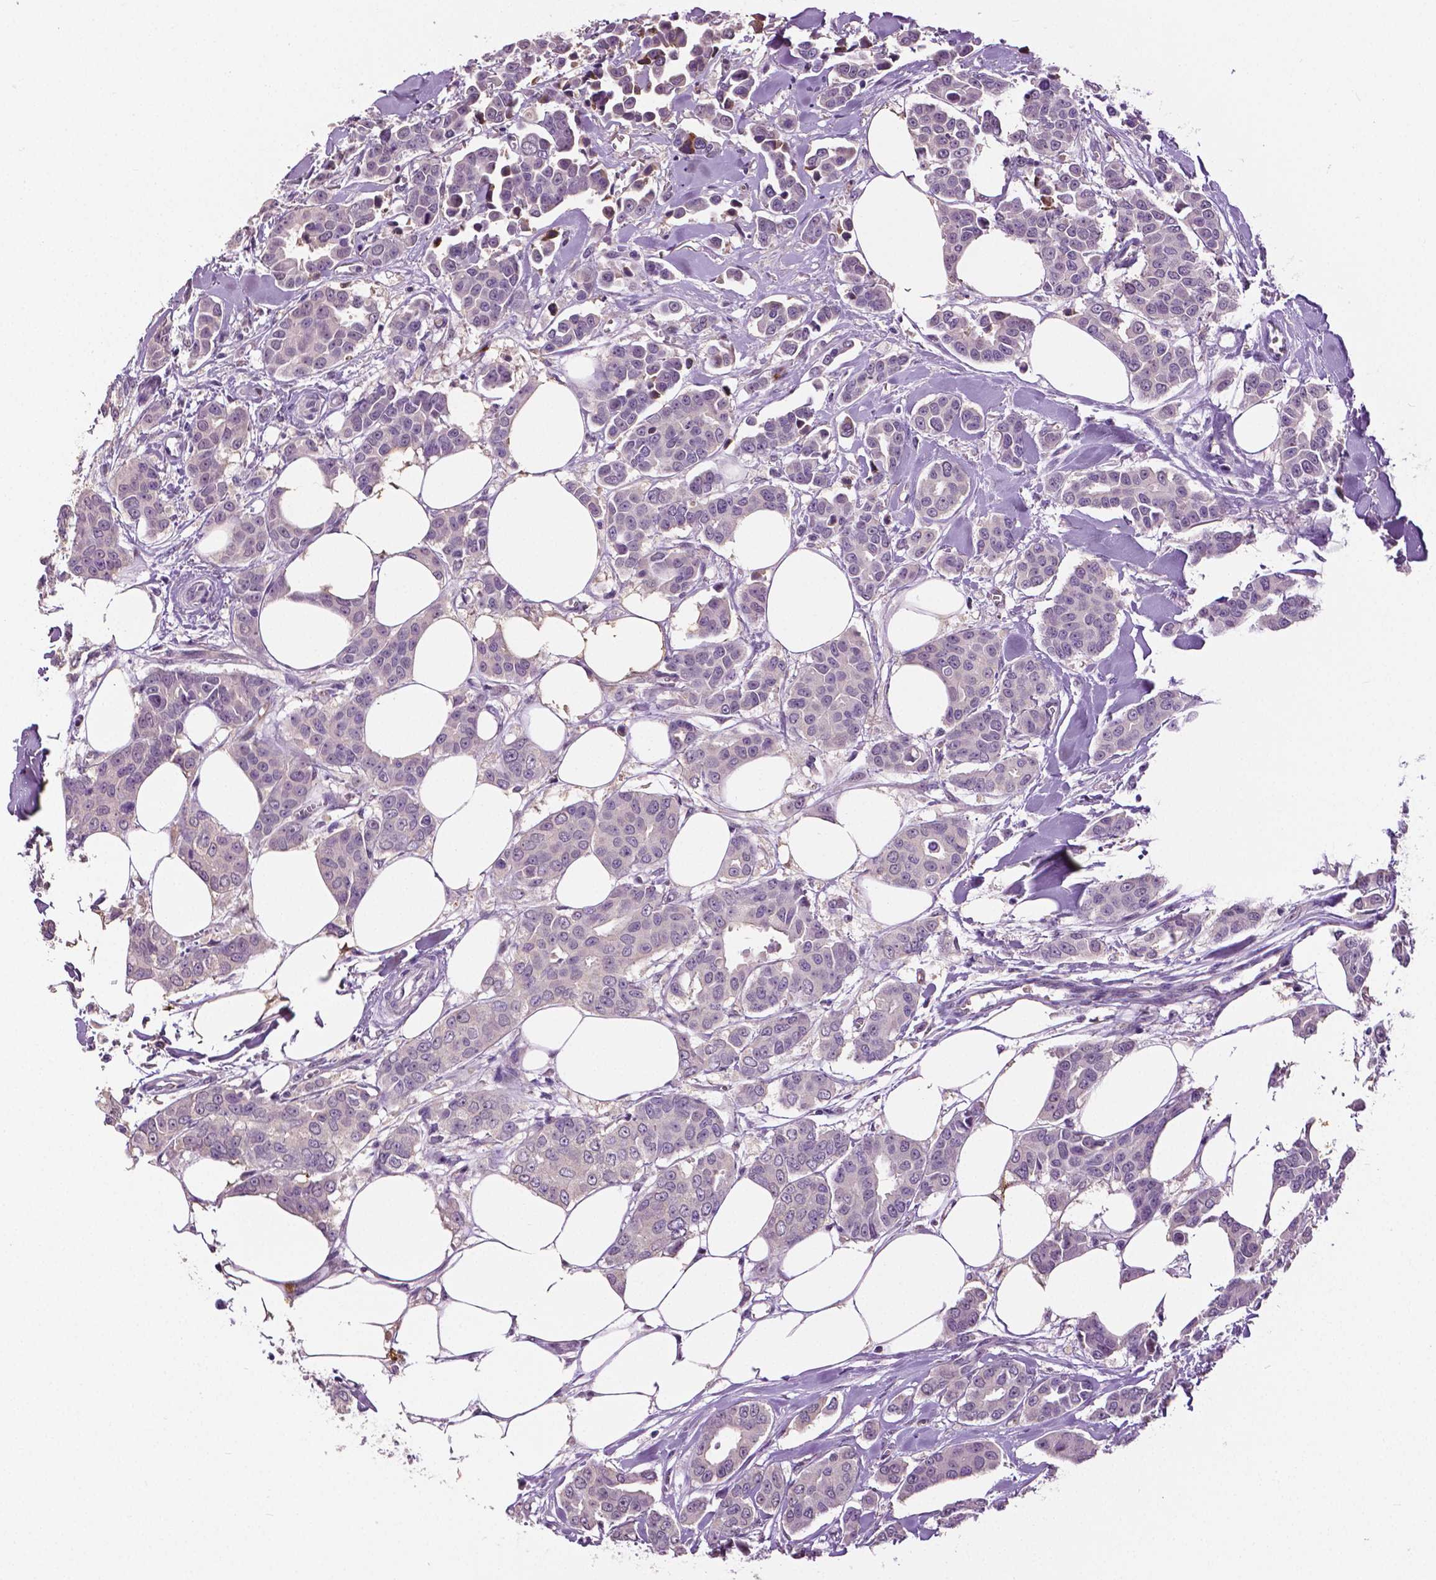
{"staining": {"intensity": "negative", "quantity": "none", "location": "none"}, "tissue": "breast cancer", "cell_type": "Tumor cells", "image_type": "cancer", "snomed": [{"axis": "morphology", "description": "Duct carcinoma"}, {"axis": "topography", "description": "Breast"}], "caption": "Tumor cells are negative for protein expression in human breast cancer (invasive ductal carcinoma).", "gene": "PTPN5", "patient": {"sex": "female", "age": 94}}